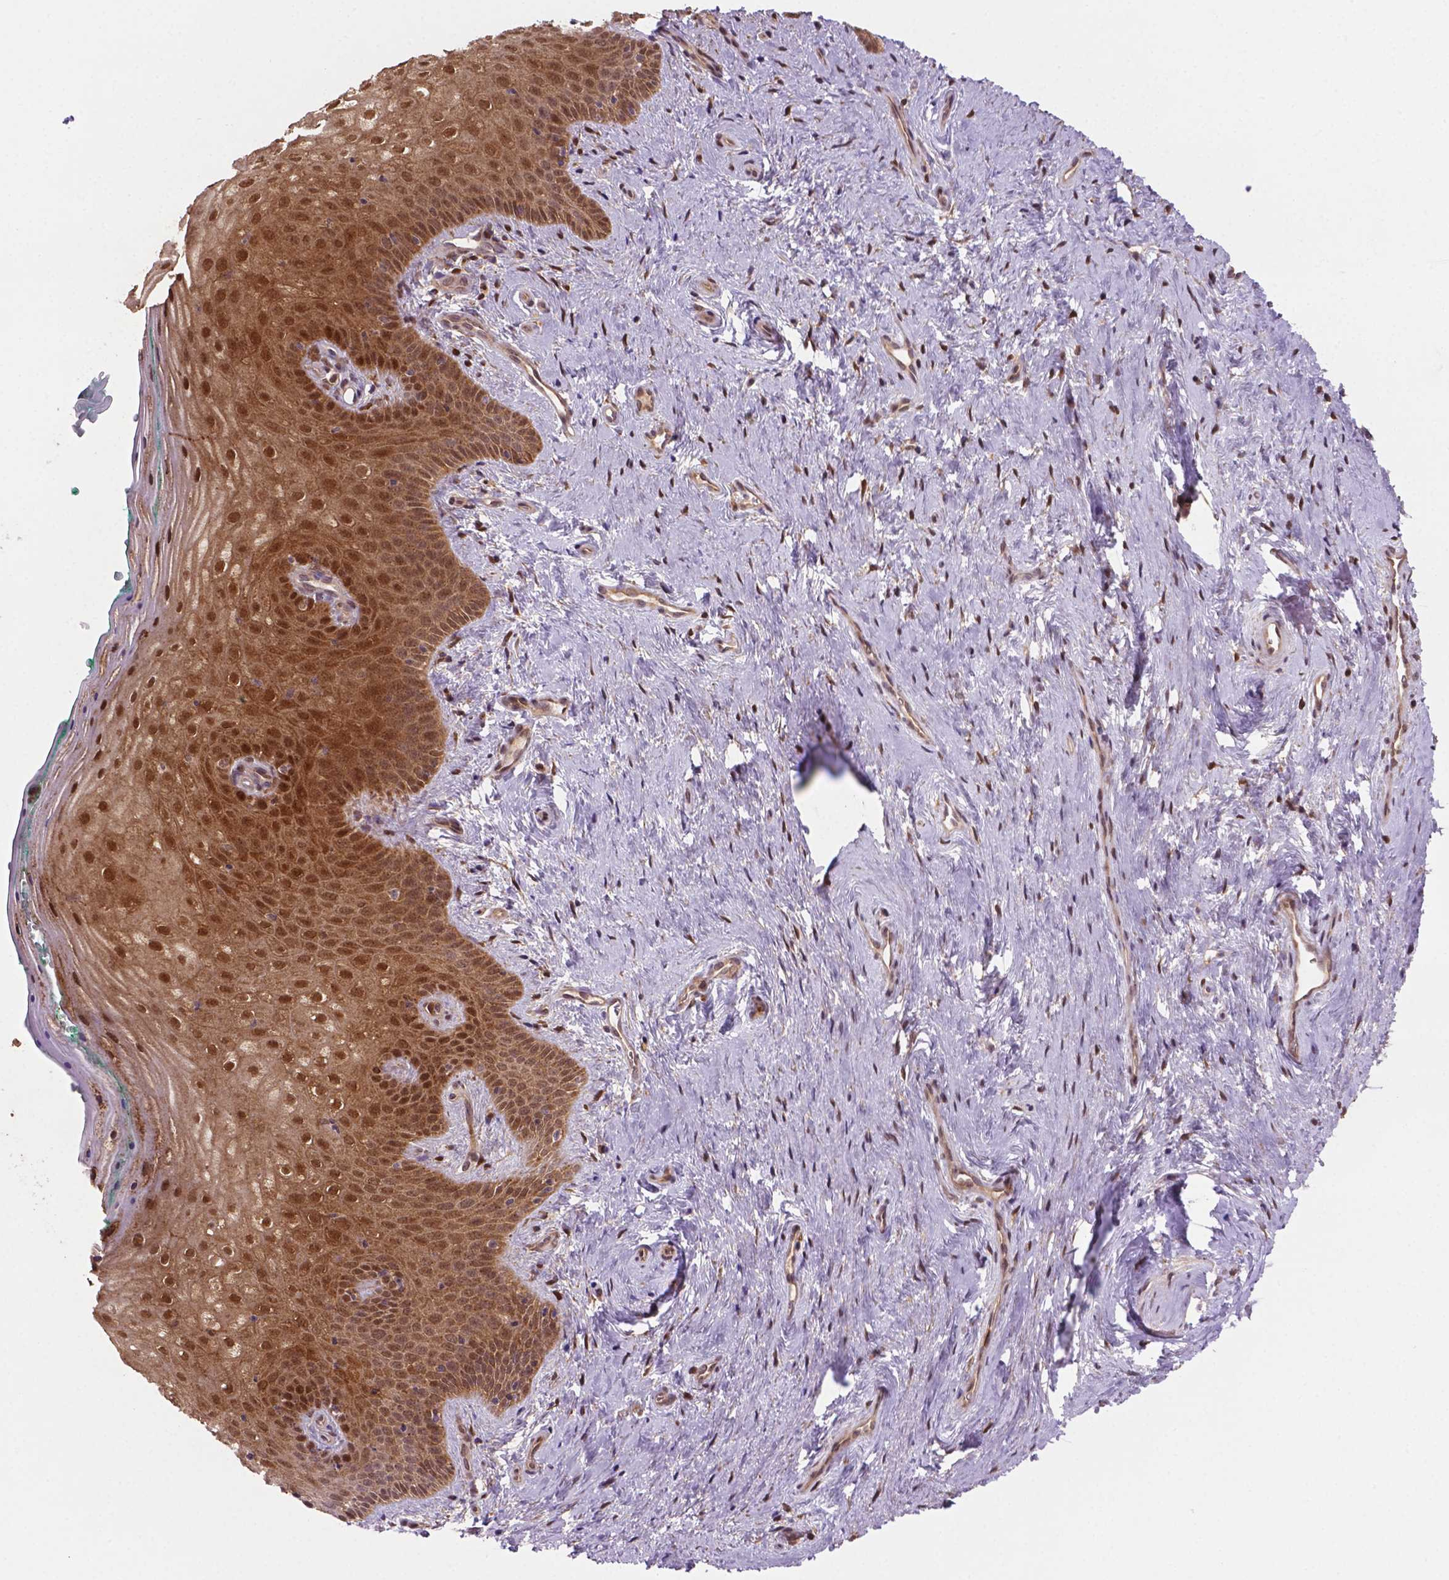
{"staining": {"intensity": "moderate", "quantity": ">75%", "location": "cytoplasmic/membranous,nuclear"}, "tissue": "vagina", "cell_type": "Squamous epithelial cells", "image_type": "normal", "snomed": [{"axis": "morphology", "description": "Normal tissue, NOS"}, {"axis": "topography", "description": "Vagina"}], "caption": "Immunohistochemical staining of normal vagina reveals medium levels of moderate cytoplasmic/membranous,nuclear positivity in approximately >75% of squamous epithelial cells.", "gene": "PLIN3", "patient": {"sex": "female", "age": 45}}